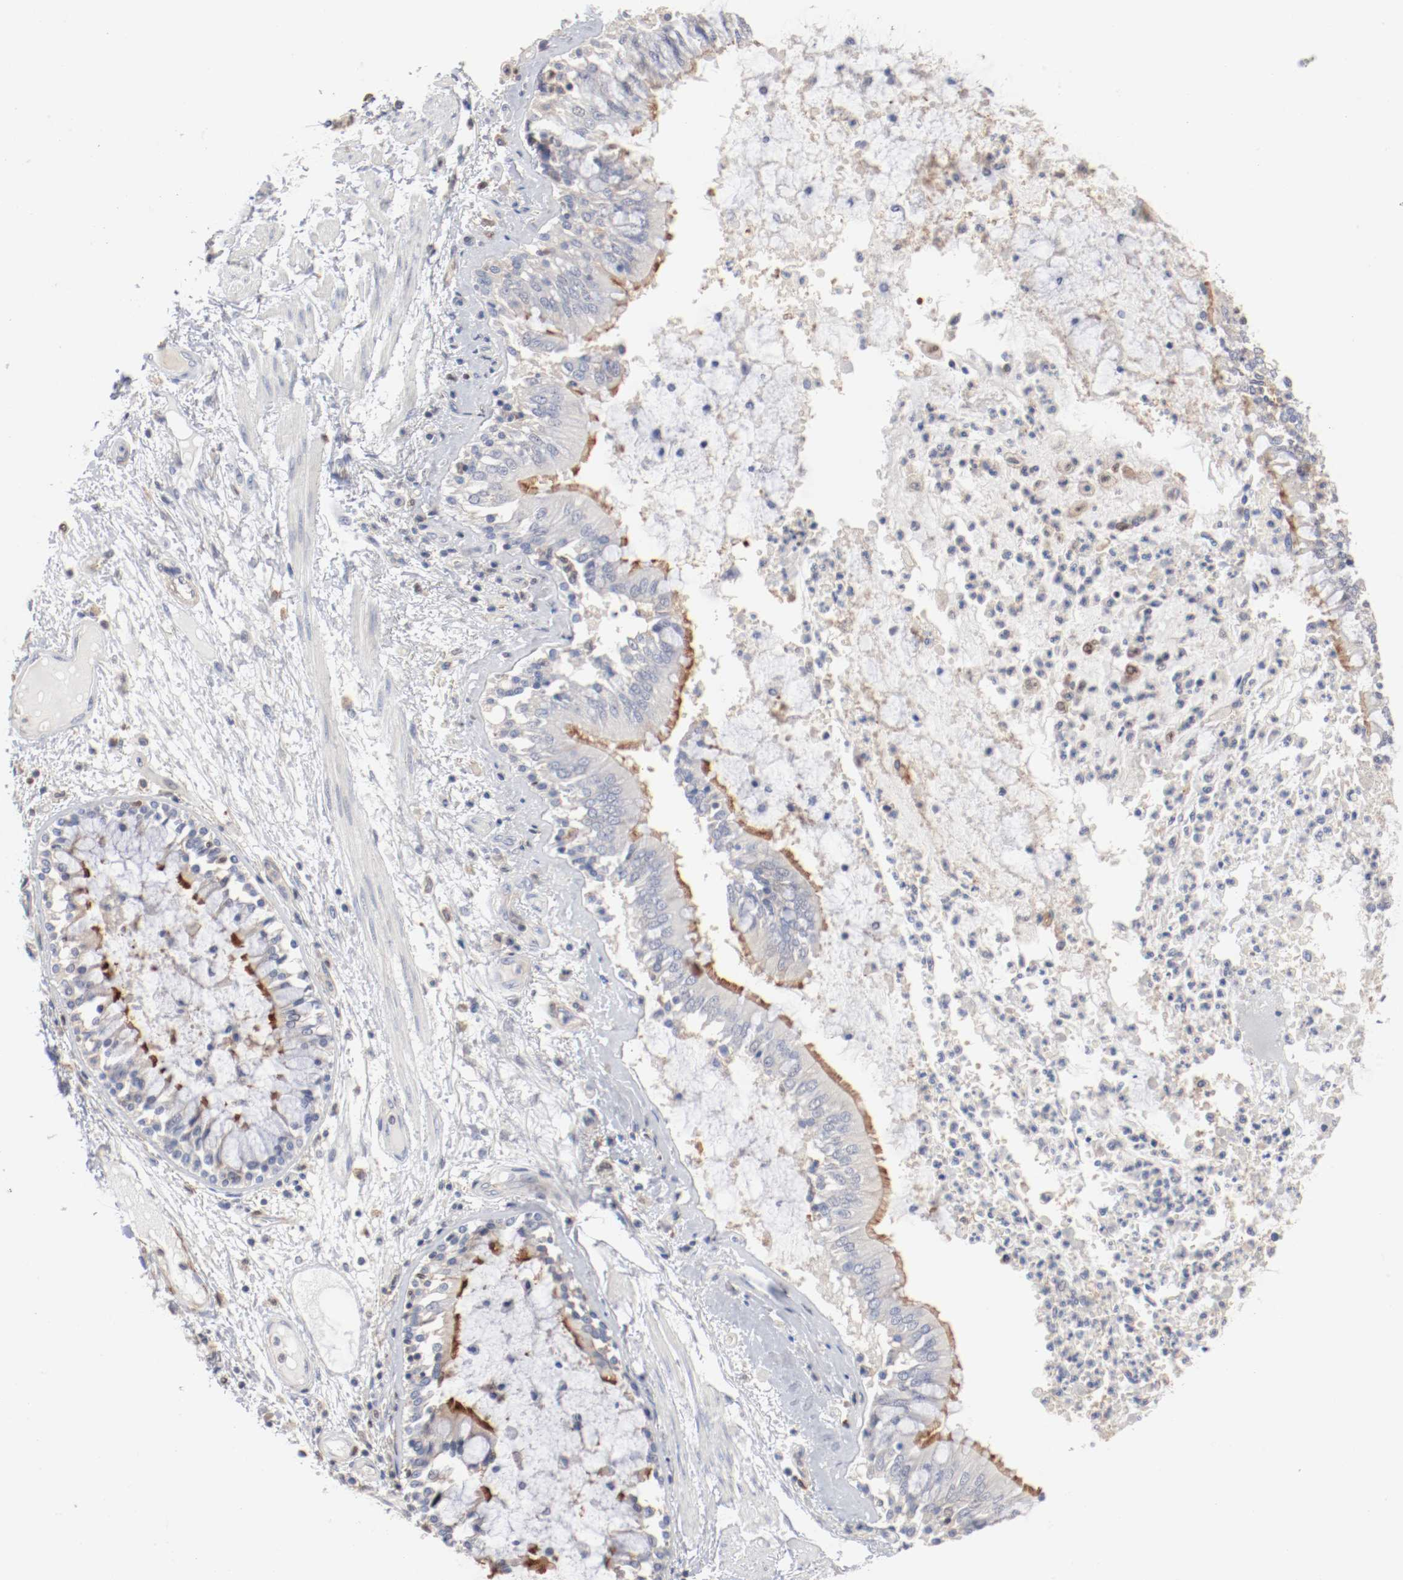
{"staining": {"intensity": "moderate", "quantity": ">75%", "location": "cytoplasmic/membranous"}, "tissue": "bronchus", "cell_type": "Respiratory epithelial cells", "image_type": "normal", "snomed": [{"axis": "morphology", "description": "Normal tissue, NOS"}, {"axis": "topography", "description": "Cartilage tissue"}, {"axis": "topography", "description": "Bronchus"}, {"axis": "topography", "description": "Lung"}], "caption": "Respiratory epithelial cells reveal medium levels of moderate cytoplasmic/membranous staining in approximately >75% of cells in unremarkable bronchus. (IHC, brightfield microscopy, high magnification).", "gene": "ARHGEF6", "patient": {"sex": "female", "age": 49}}